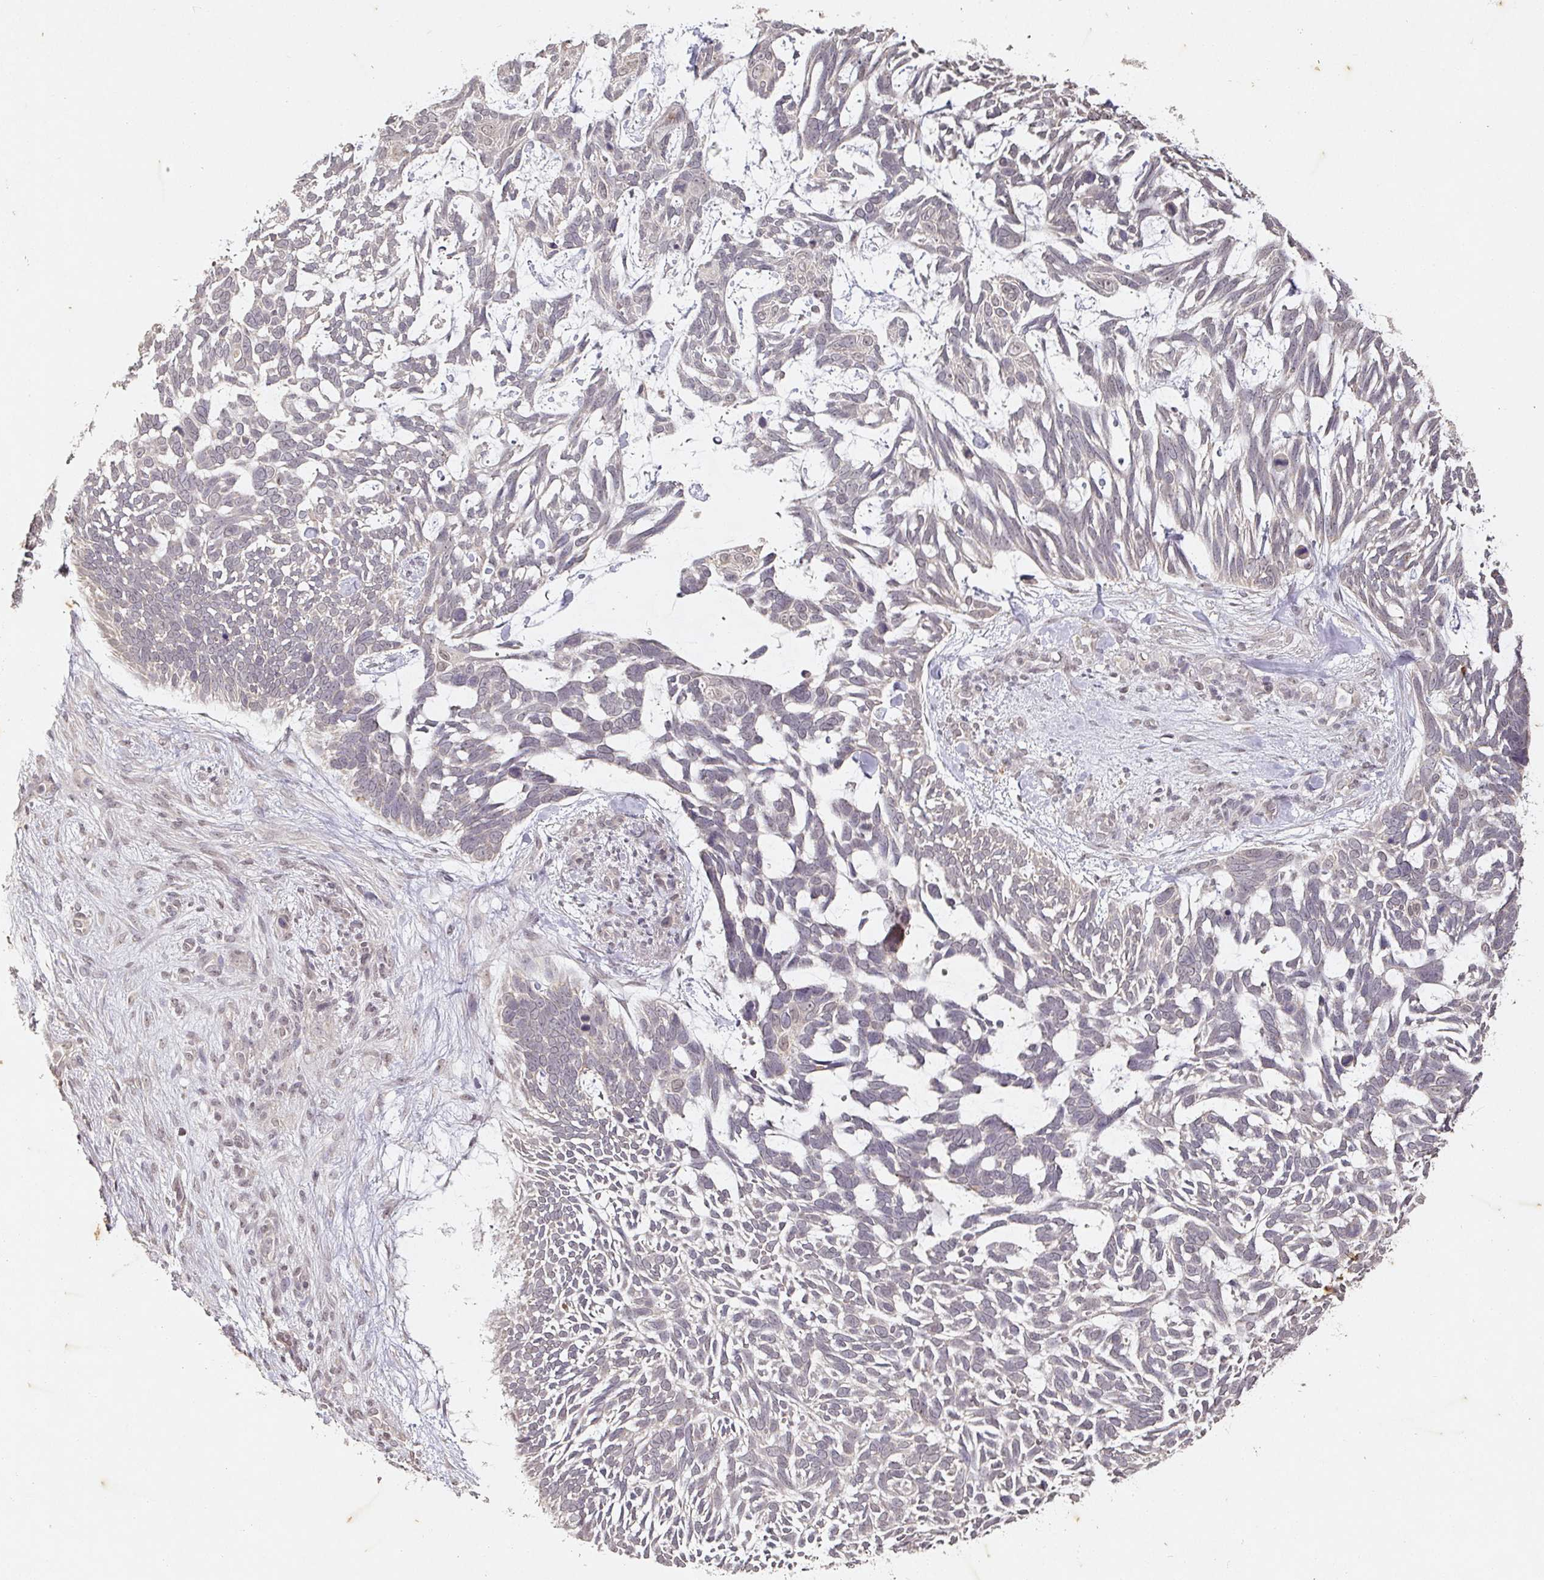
{"staining": {"intensity": "negative", "quantity": "none", "location": "none"}, "tissue": "skin cancer", "cell_type": "Tumor cells", "image_type": "cancer", "snomed": [{"axis": "morphology", "description": "Basal cell carcinoma"}, {"axis": "topography", "description": "Skin"}], "caption": "DAB (3,3'-diaminobenzidine) immunohistochemical staining of skin cancer (basal cell carcinoma) reveals no significant positivity in tumor cells. (DAB (3,3'-diaminobenzidine) immunohistochemistry (IHC) visualized using brightfield microscopy, high magnification).", "gene": "CAPN5", "patient": {"sex": "male", "age": 88}}